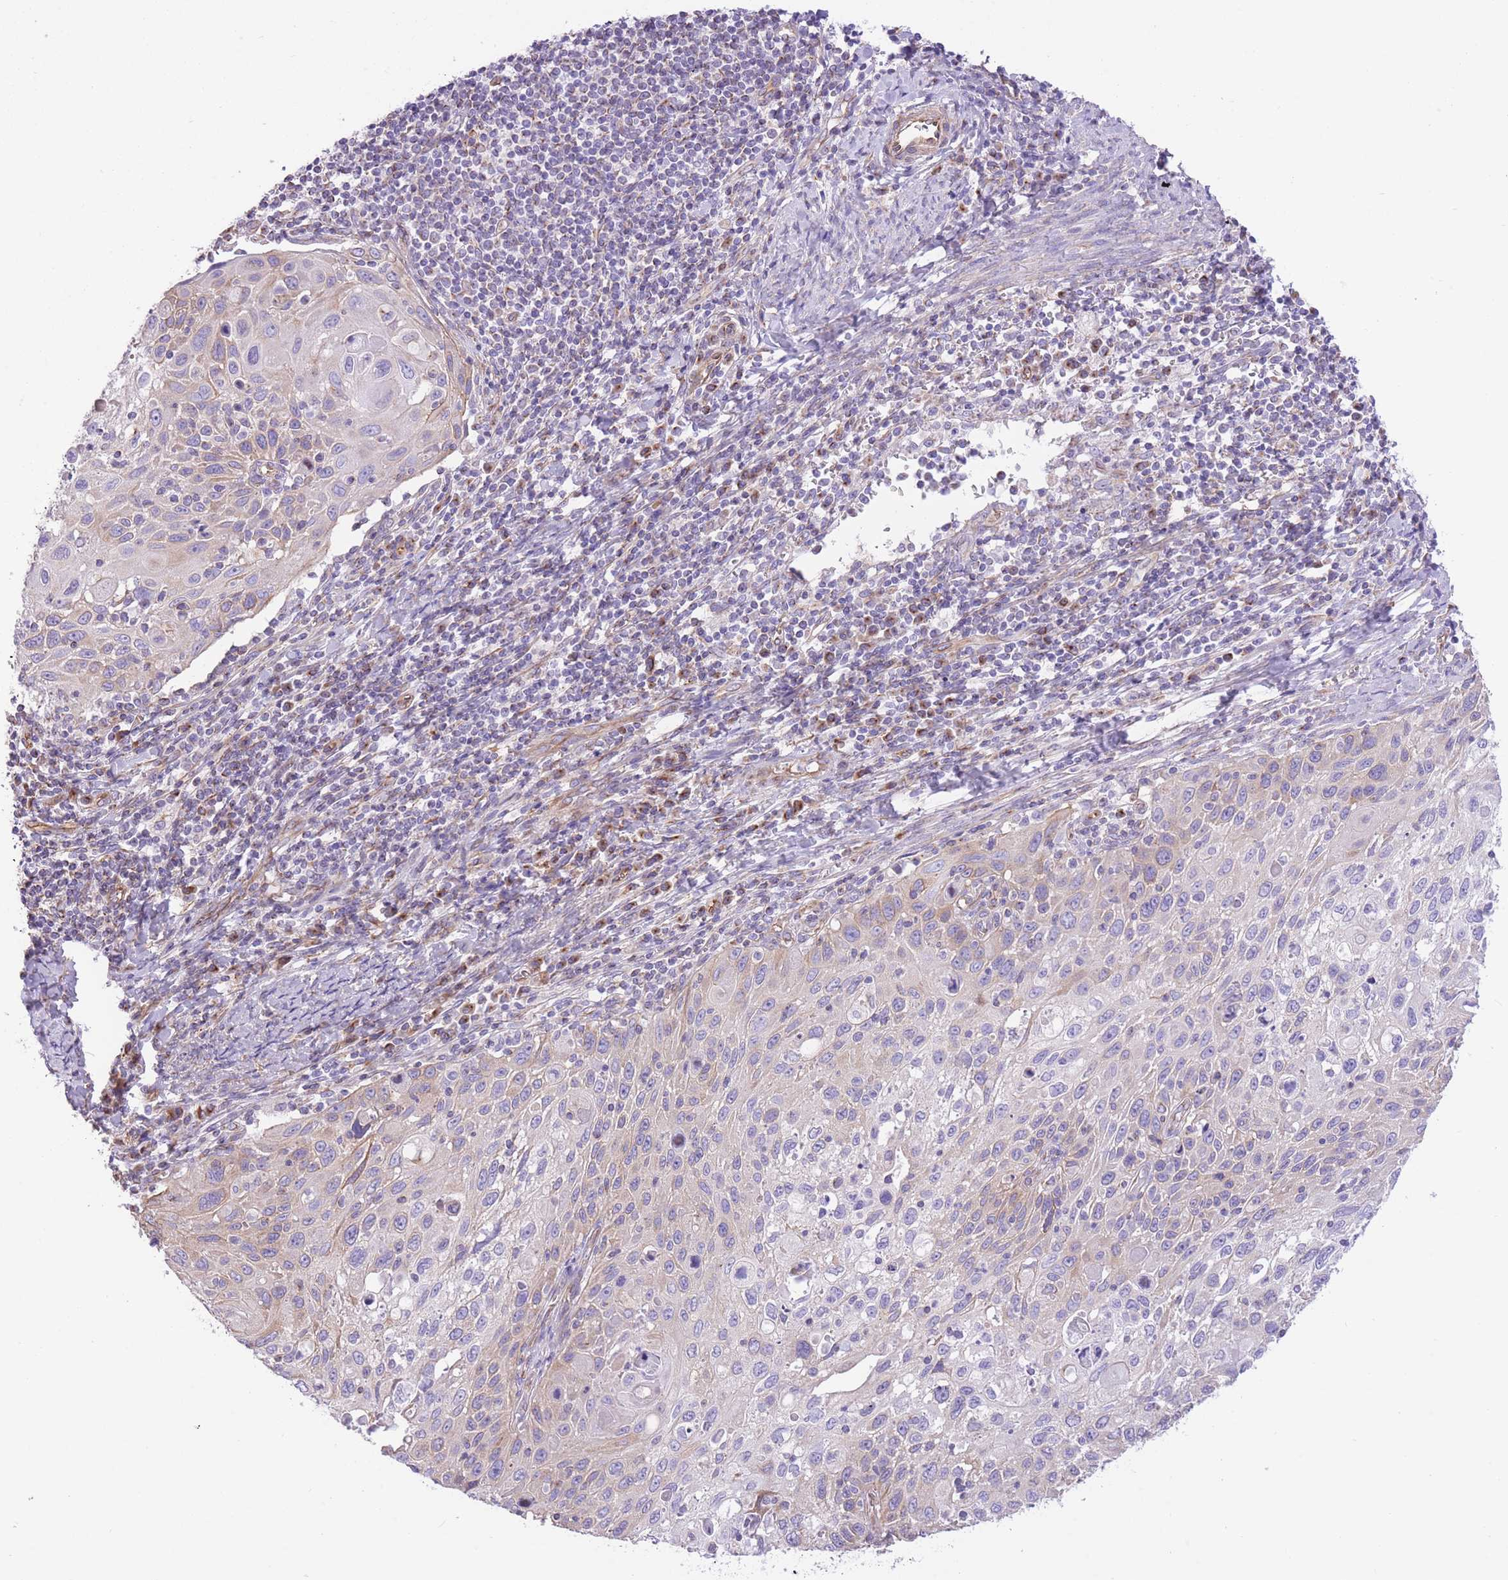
{"staining": {"intensity": "negative", "quantity": "none", "location": "none"}, "tissue": "cervical cancer", "cell_type": "Tumor cells", "image_type": "cancer", "snomed": [{"axis": "morphology", "description": "Squamous cell carcinoma, NOS"}, {"axis": "topography", "description": "Cervix"}], "caption": "Tumor cells show no significant positivity in cervical cancer (squamous cell carcinoma).", "gene": "RHOU", "patient": {"sex": "female", "age": 70}}